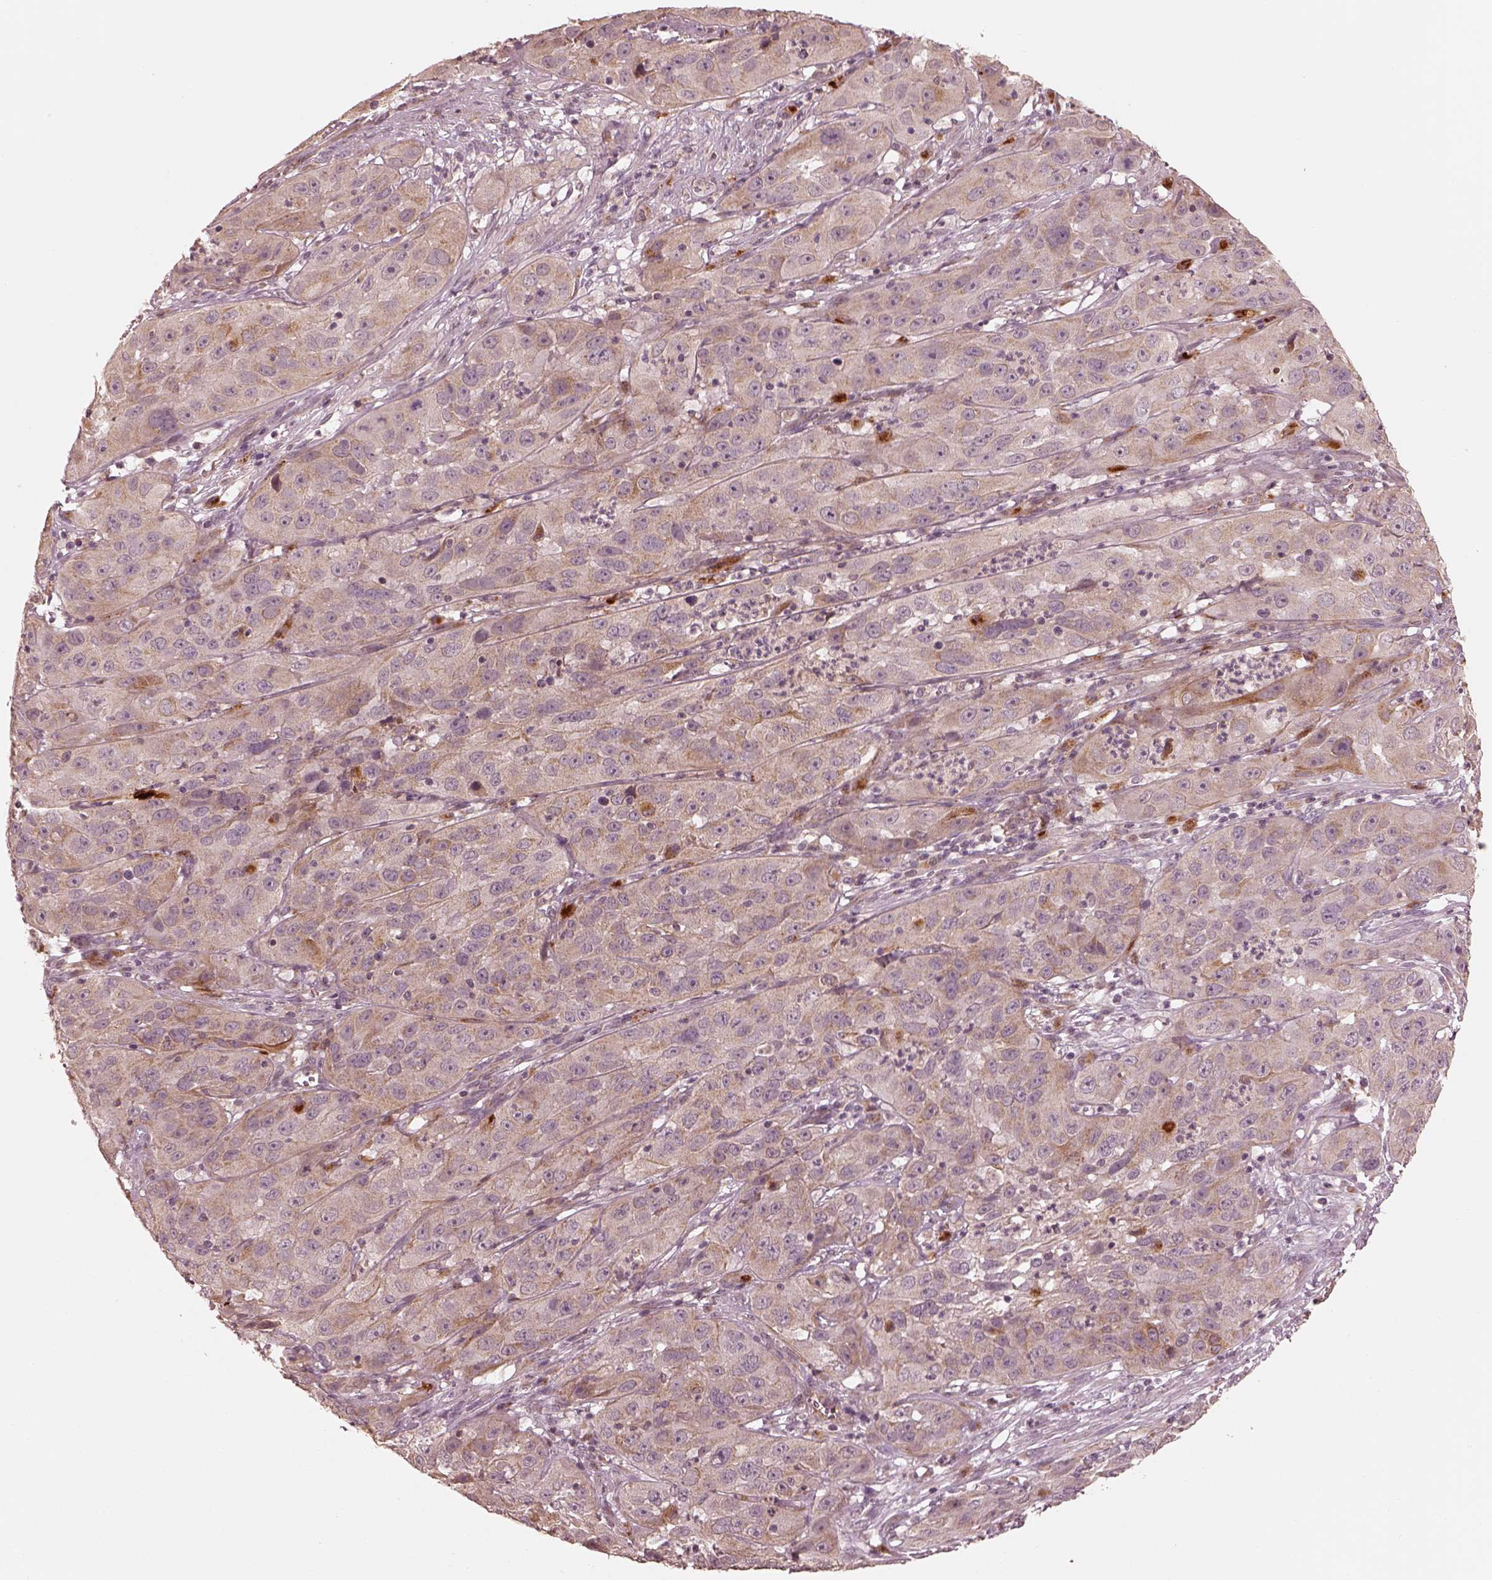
{"staining": {"intensity": "weak", "quantity": "25%-75%", "location": "cytoplasmic/membranous"}, "tissue": "cervical cancer", "cell_type": "Tumor cells", "image_type": "cancer", "snomed": [{"axis": "morphology", "description": "Squamous cell carcinoma, NOS"}, {"axis": "topography", "description": "Cervix"}], "caption": "The image exhibits immunohistochemical staining of cervical squamous cell carcinoma. There is weak cytoplasmic/membranous positivity is identified in about 25%-75% of tumor cells. Nuclei are stained in blue.", "gene": "SLC25A46", "patient": {"sex": "female", "age": 32}}